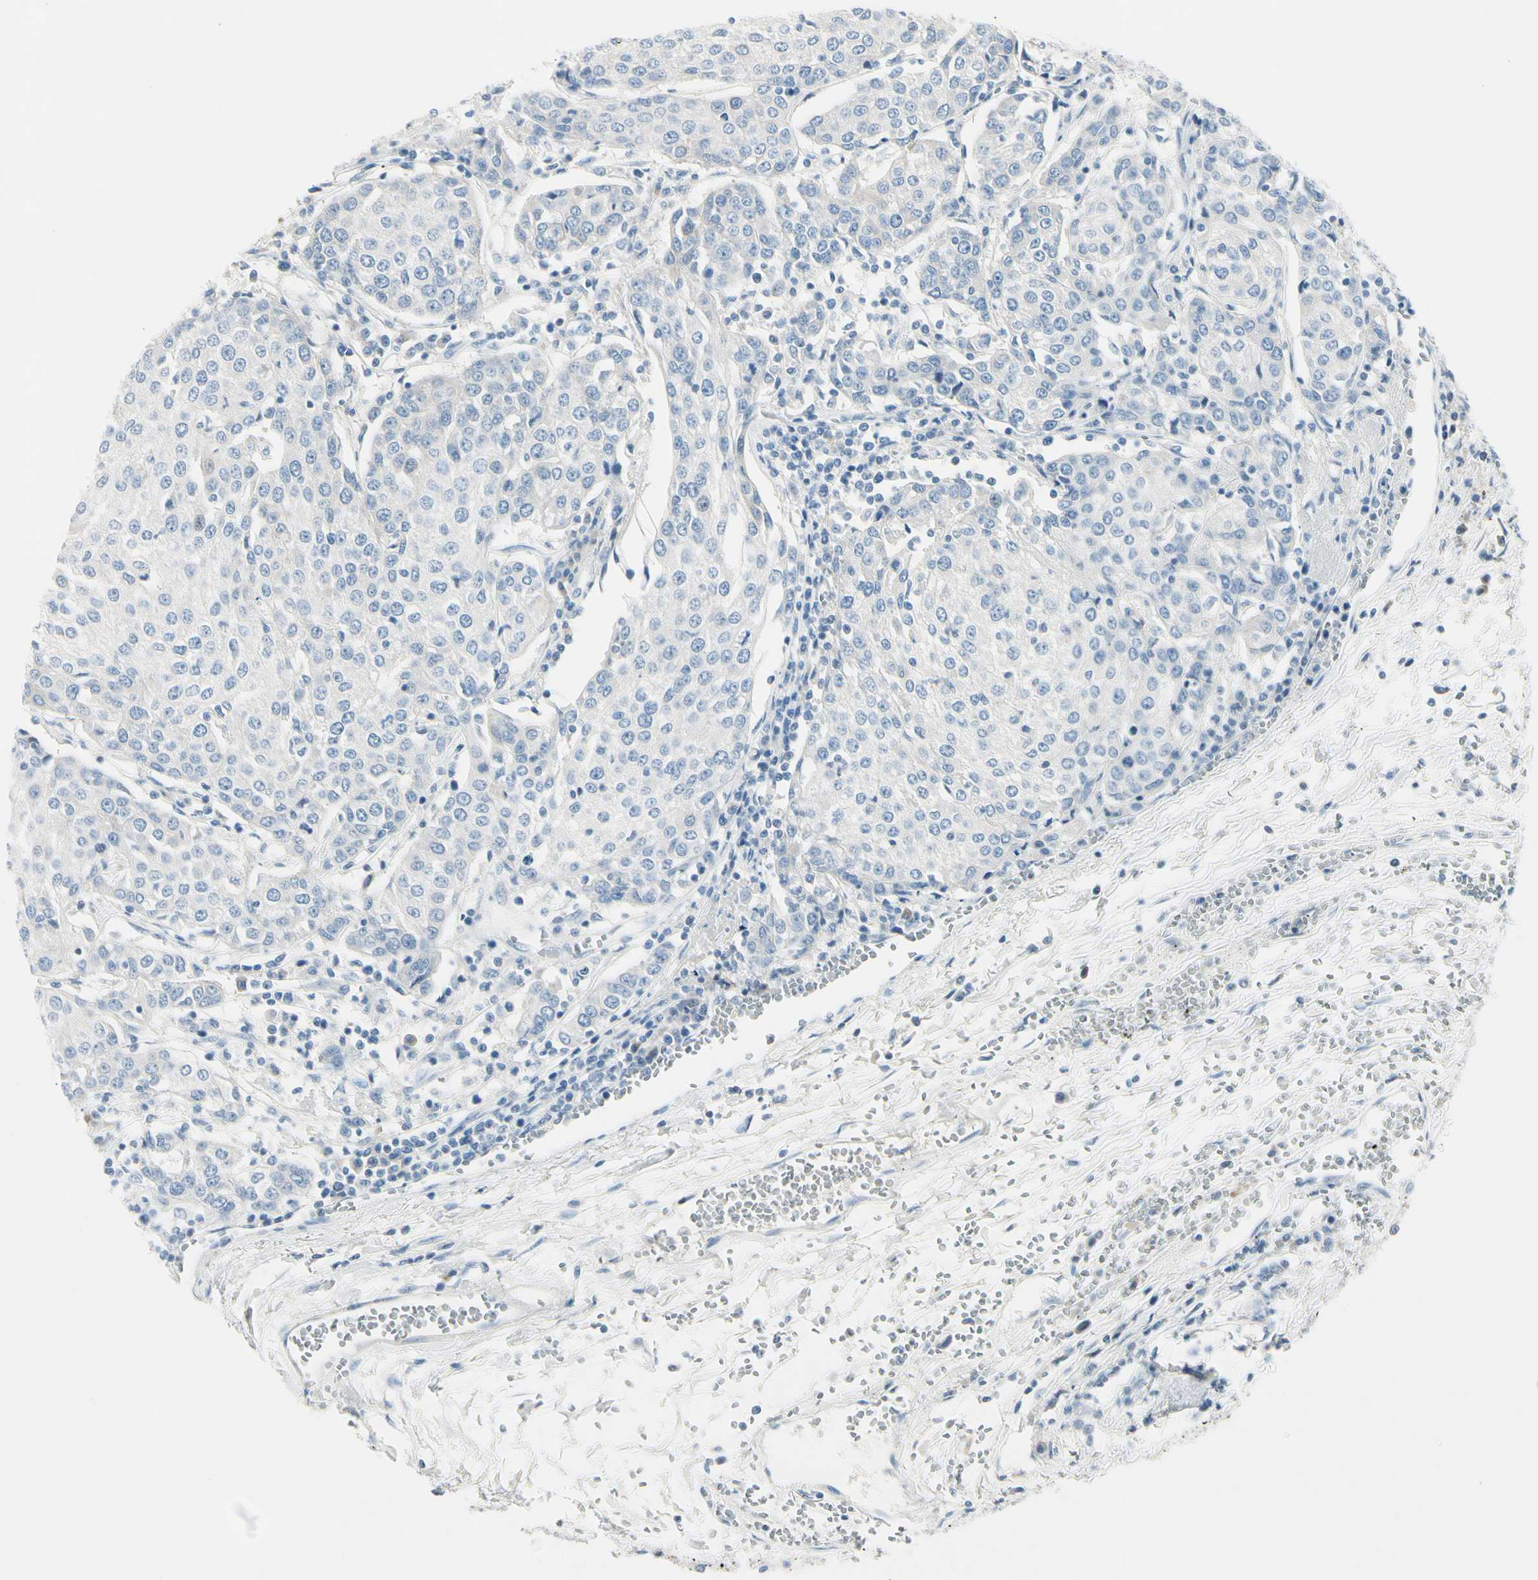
{"staining": {"intensity": "negative", "quantity": "none", "location": "none"}, "tissue": "urothelial cancer", "cell_type": "Tumor cells", "image_type": "cancer", "snomed": [{"axis": "morphology", "description": "Urothelial carcinoma, High grade"}, {"axis": "topography", "description": "Urinary bladder"}], "caption": "This is an immunohistochemistry (IHC) image of human urothelial carcinoma (high-grade). There is no staining in tumor cells.", "gene": "PEBP1", "patient": {"sex": "female", "age": 85}}